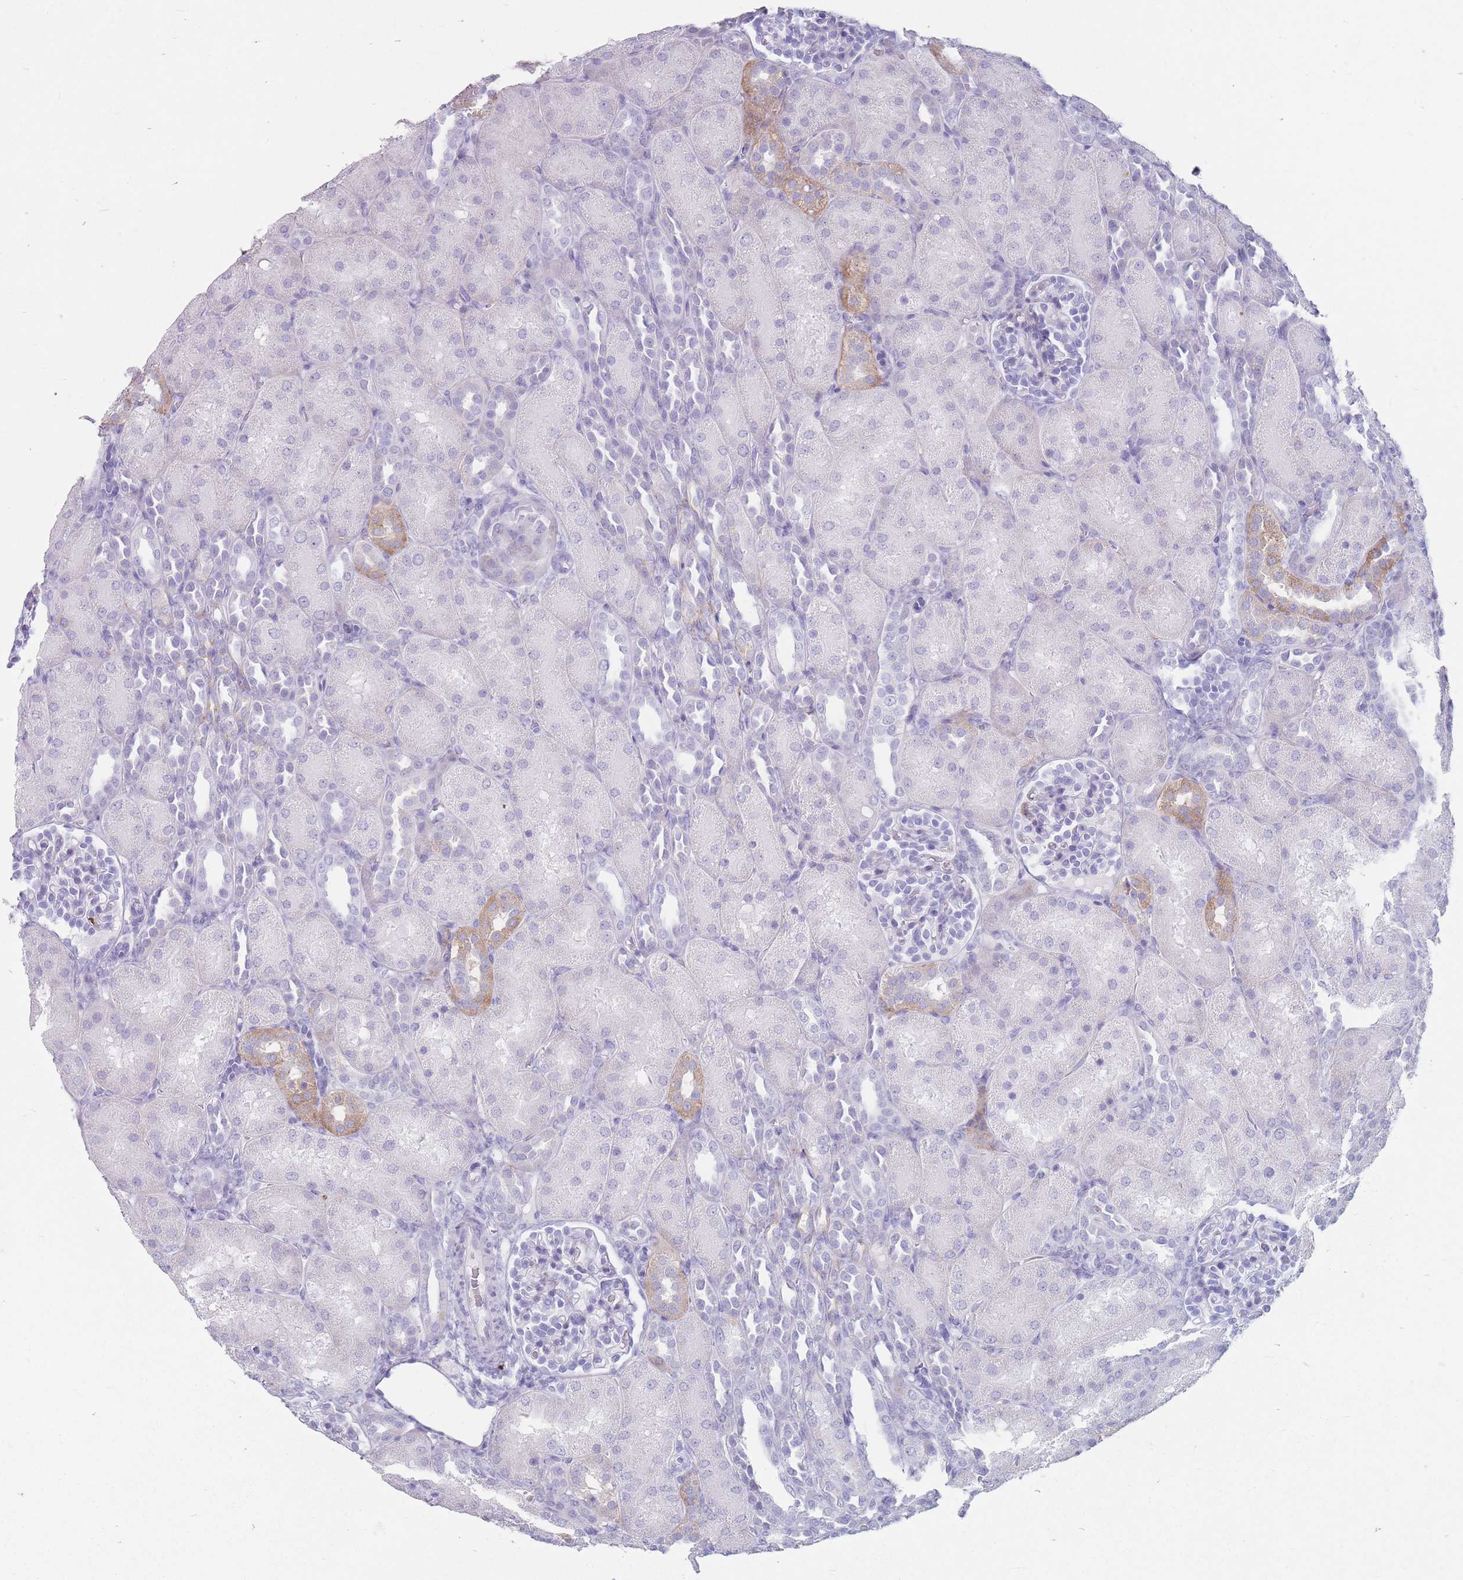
{"staining": {"intensity": "negative", "quantity": "none", "location": "none"}, "tissue": "kidney", "cell_type": "Cells in glomeruli", "image_type": "normal", "snomed": [{"axis": "morphology", "description": "Normal tissue, NOS"}, {"axis": "topography", "description": "Kidney"}], "caption": "This is an immunohistochemistry image of normal kidney. There is no staining in cells in glomeruli.", "gene": "ST3GAL5", "patient": {"sex": "male", "age": 1}}